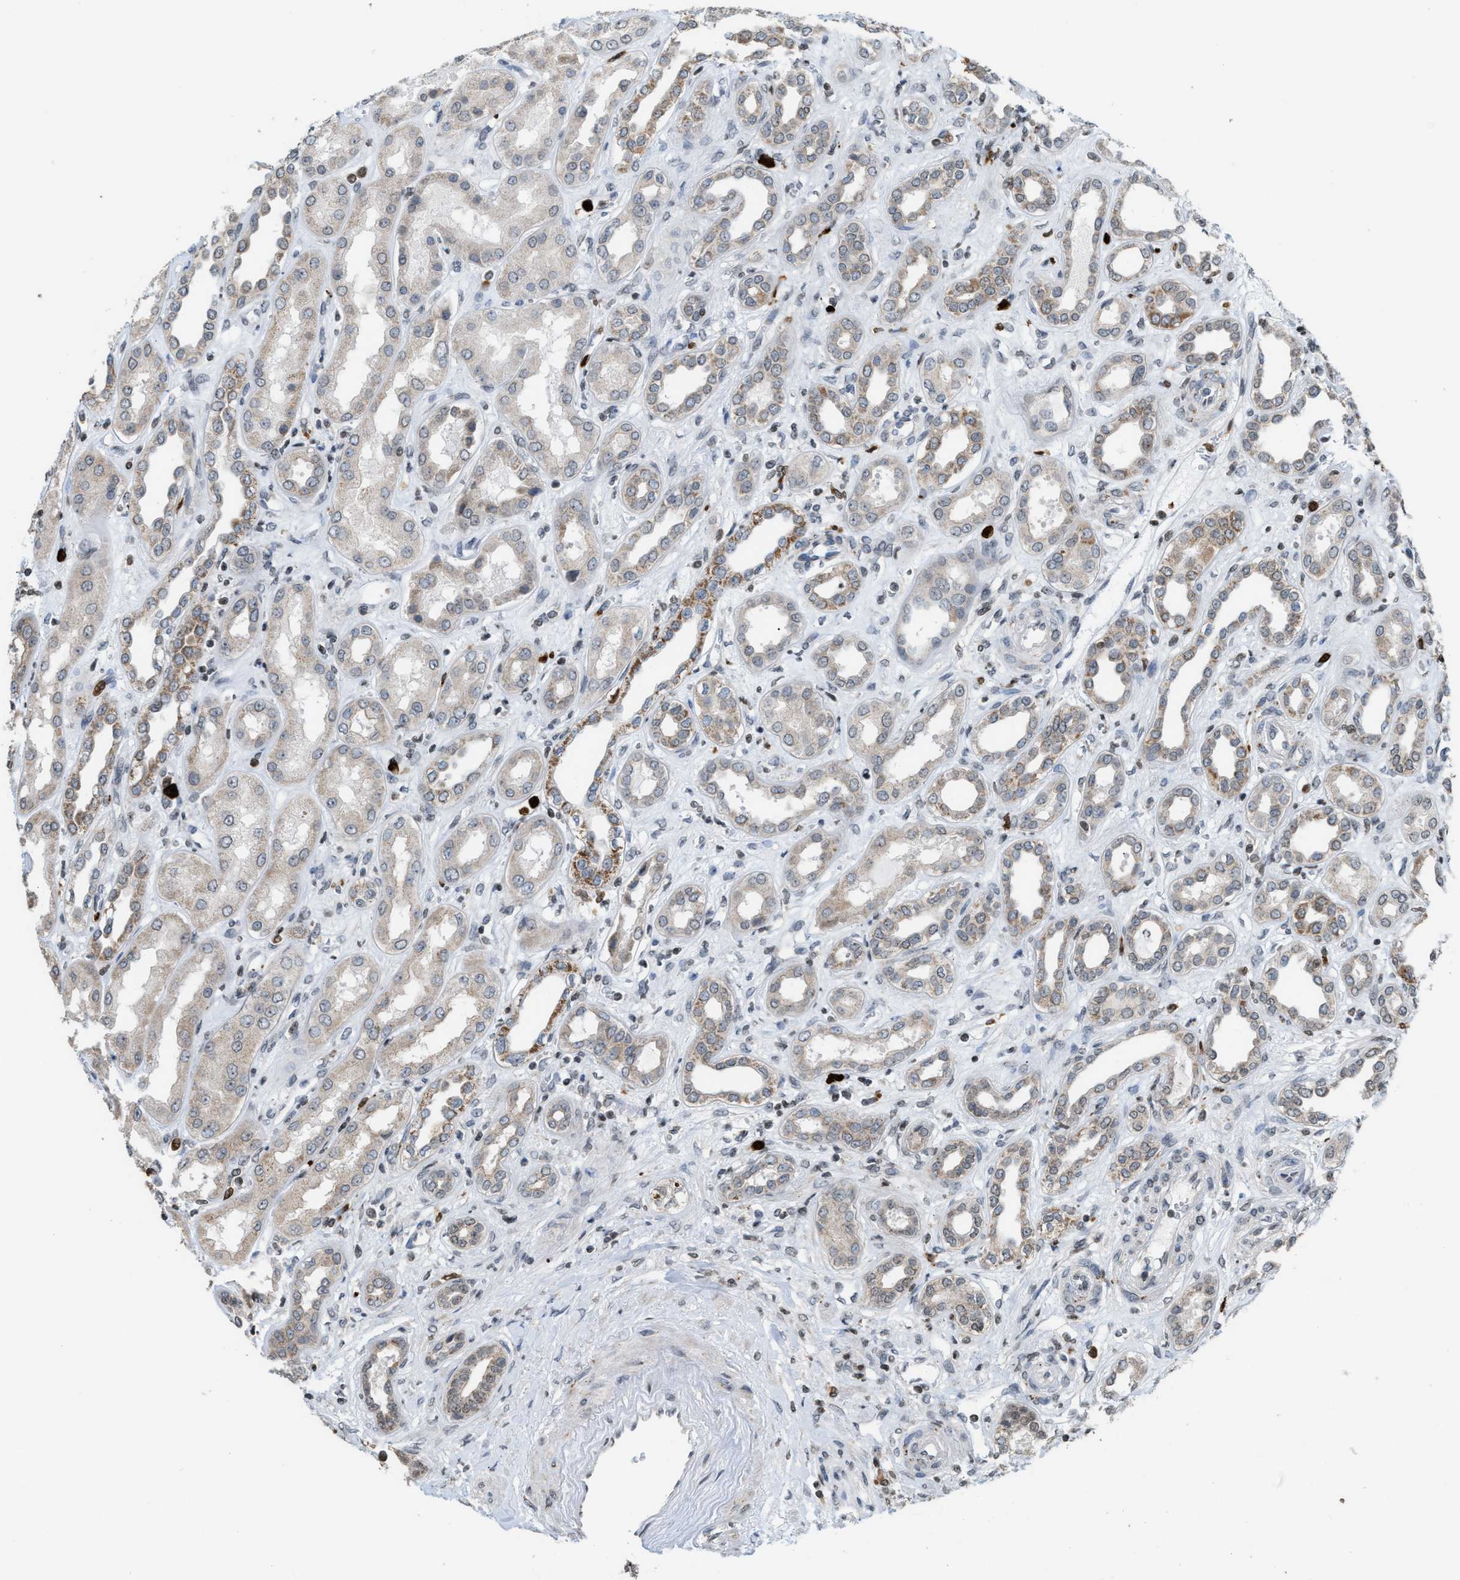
{"staining": {"intensity": "negative", "quantity": "none", "location": "none"}, "tissue": "kidney", "cell_type": "Cells in glomeruli", "image_type": "normal", "snomed": [{"axis": "morphology", "description": "Normal tissue, NOS"}, {"axis": "topography", "description": "Kidney"}], "caption": "IHC histopathology image of unremarkable human kidney stained for a protein (brown), which shows no staining in cells in glomeruli. The staining was performed using DAB to visualize the protein expression in brown, while the nuclei were stained in blue with hematoxylin (Magnification: 20x).", "gene": "PRUNE2", "patient": {"sex": "male", "age": 59}}